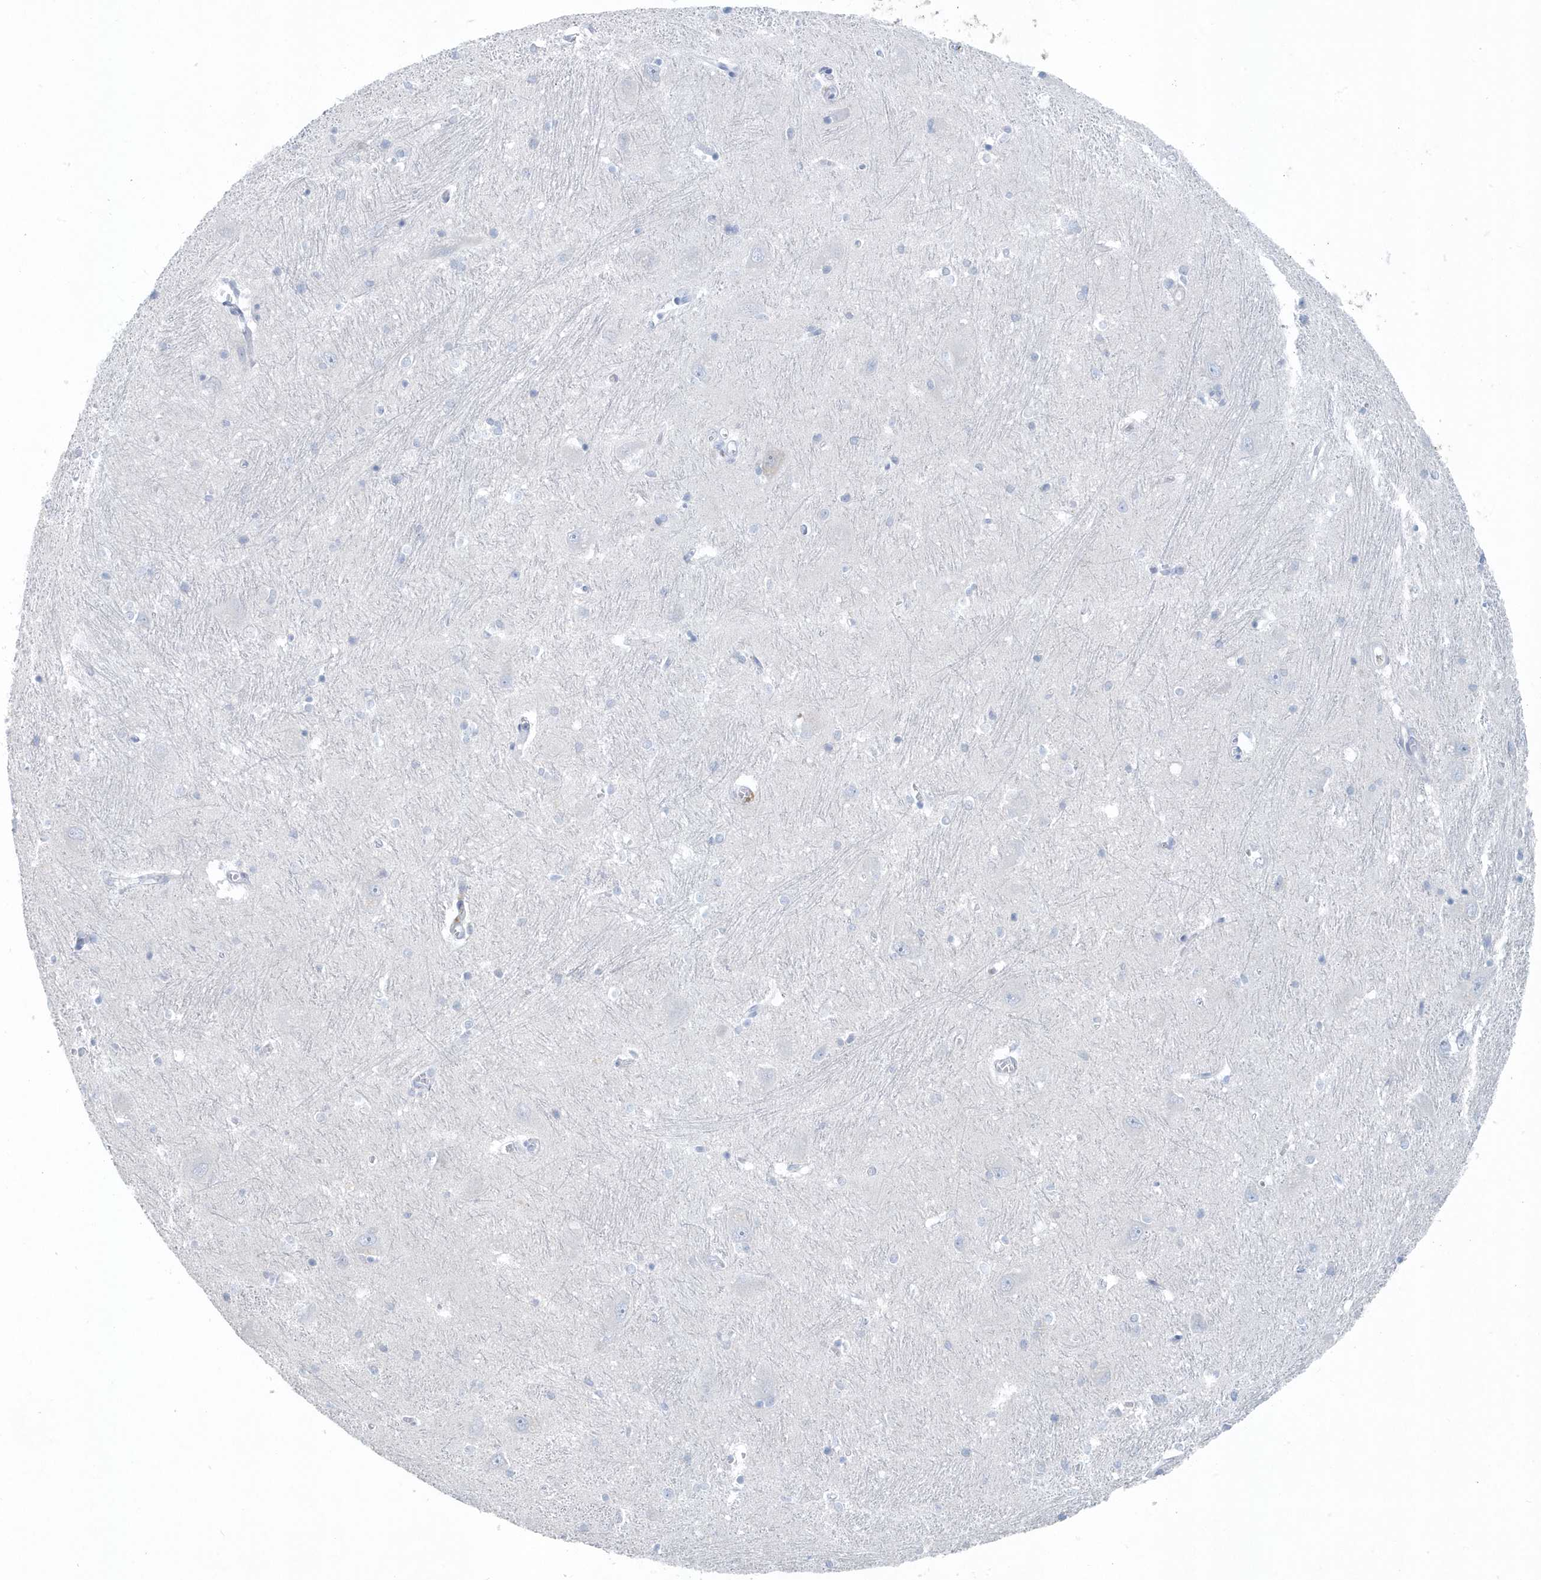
{"staining": {"intensity": "negative", "quantity": "none", "location": "none"}, "tissue": "caudate", "cell_type": "Glial cells", "image_type": "normal", "snomed": [{"axis": "morphology", "description": "Normal tissue, NOS"}, {"axis": "topography", "description": "Lateral ventricle wall"}], "caption": "A high-resolution photomicrograph shows immunohistochemistry staining of unremarkable caudate, which reveals no significant positivity in glial cells.", "gene": "FAM98A", "patient": {"sex": "male", "age": 37}}